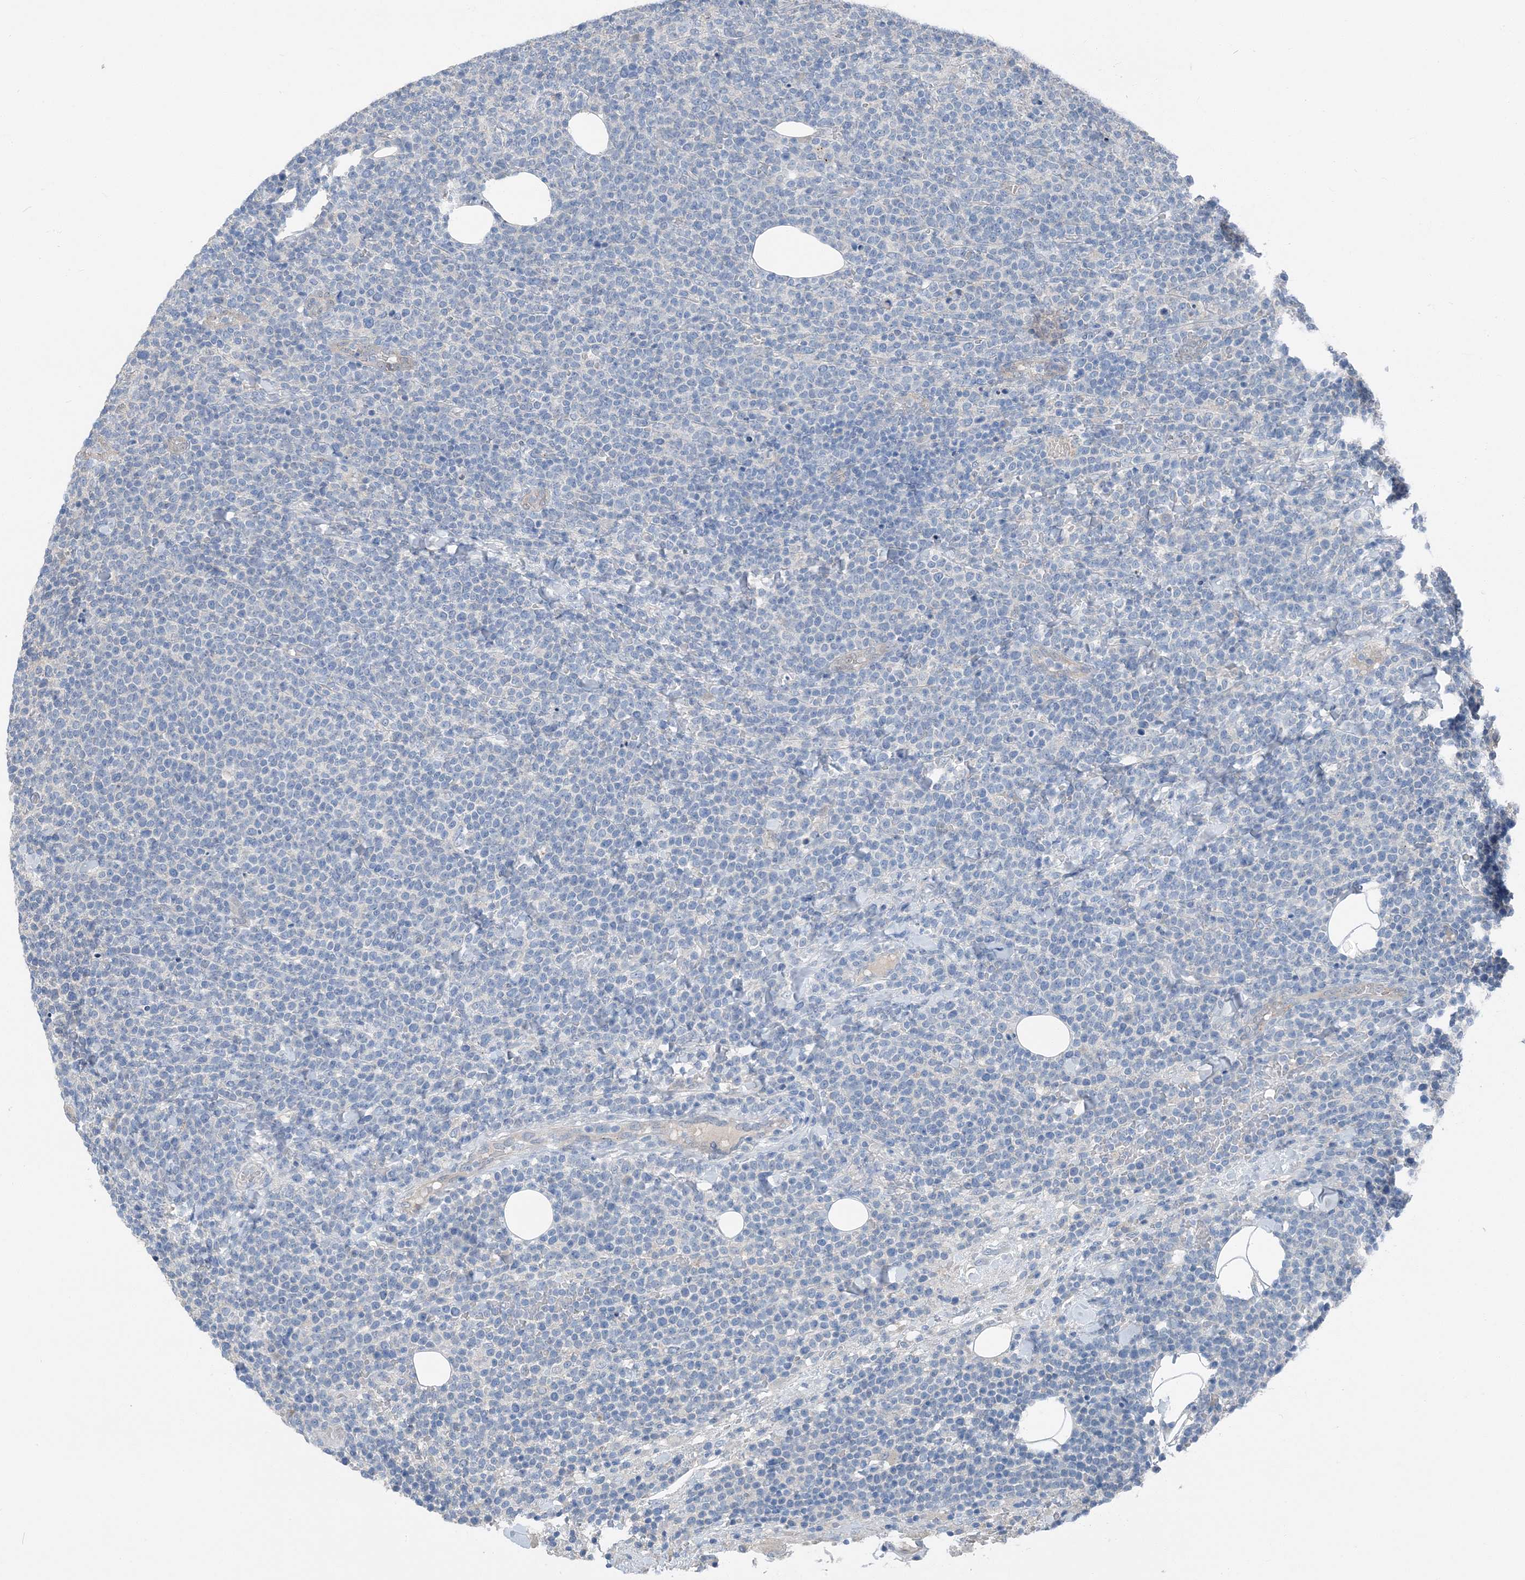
{"staining": {"intensity": "negative", "quantity": "none", "location": "none"}, "tissue": "lymphoma", "cell_type": "Tumor cells", "image_type": "cancer", "snomed": [{"axis": "morphology", "description": "Malignant lymphoma, non-Hodgkin's type, High grade"}, {"axis": "topography", "description": "Lymph node"}], "caption": "Immunohistochemistry histopathology image of neoplastic tissue: lymphoma stained with DAB exhibits no significant protein positivity in tumor cells.", "gene": "NCOA7", "patient": {"sex": "male", "age": 61}}